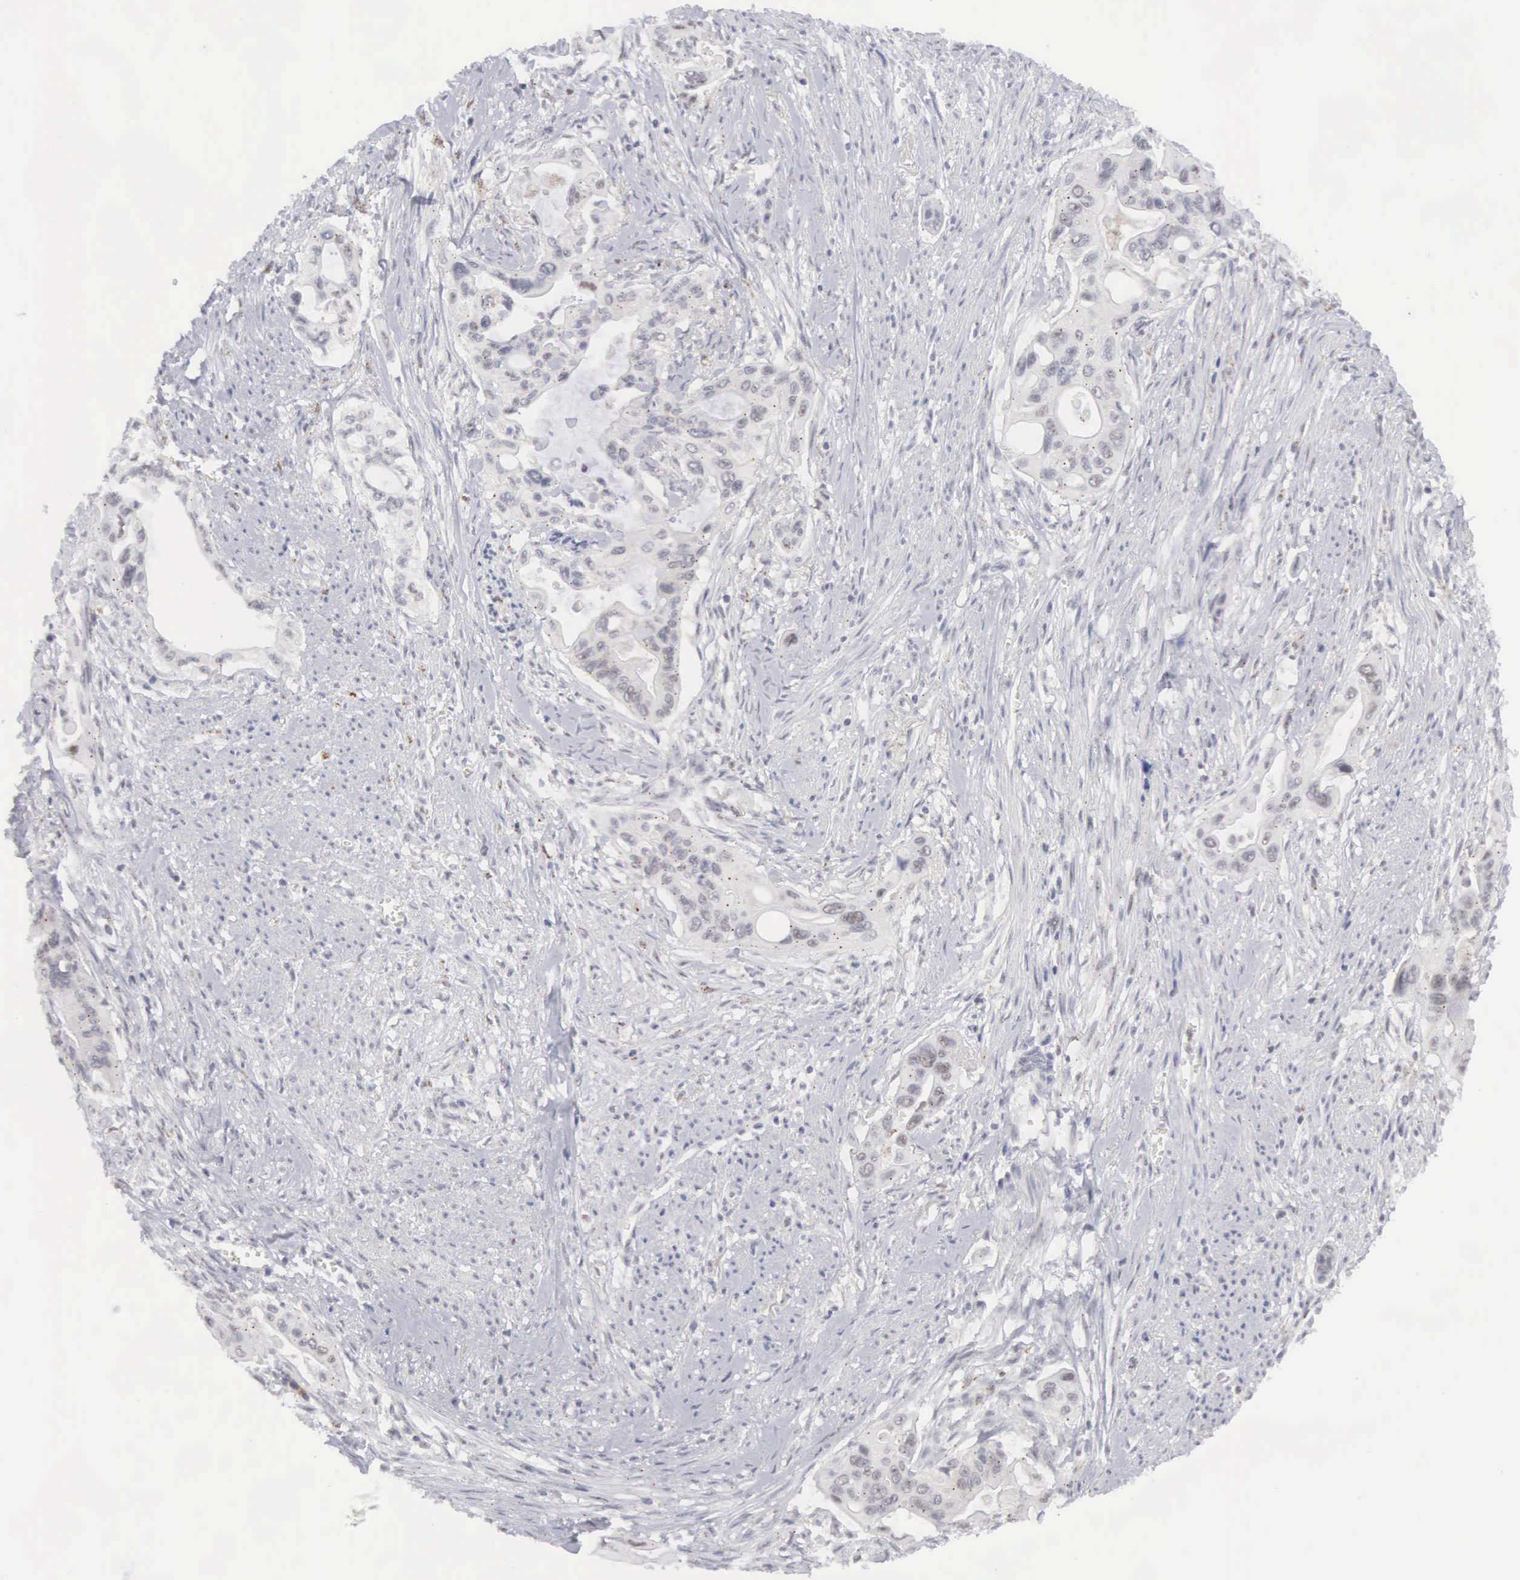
{"staining": {"intensity": "negative", "quantity": "none", "location": "none"}, "tissue": "pancreatic cancer", "cell_type": "Tumor cells", "image_type": "cancer", "snomed": [{"axis": "morphology", "description": "Adenocarcinoma, NOS"}, {"axis": "topography", "description": "Pancreas"}], "caption": "Protein analysis of adenocarcinoma (pancreatic) shows no significant staining in tumor cells.", "gene": "MNAT1", "patient": {"sex": "male", "age": 77}}